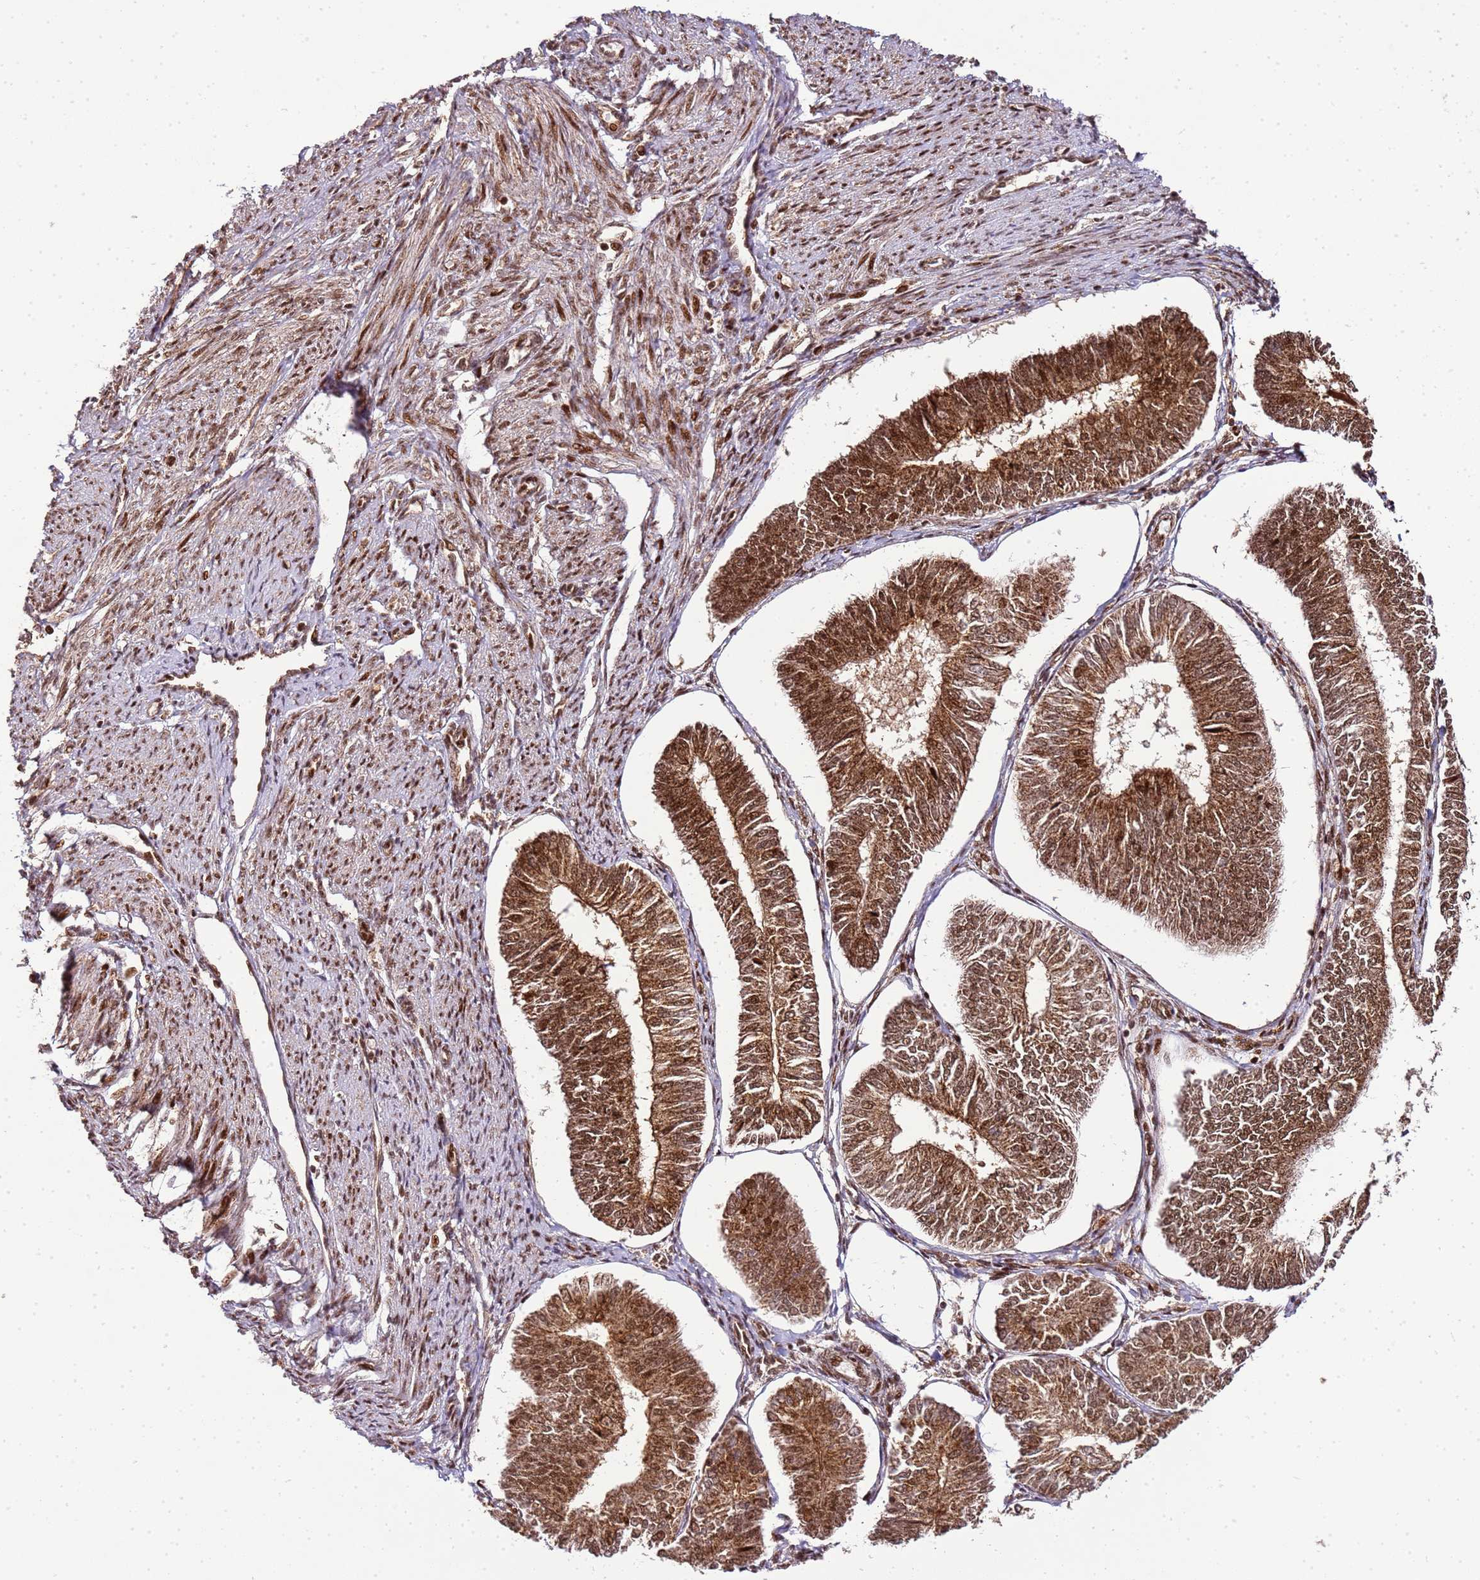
{"staining": {"intensity": "moderate", "quantity": ">75%", "location": "cytoplasmic/membranous,nuclear"}, "tissue": "endometrial cancer", "cell_type": "Tumor cells", "image_type": "cancer", "snomed": [{"axis": "morphology", "description": "Adenocarcinoma, NOS"}, {"axis": "topography", "description": "Endometrium"}], "caption": "Brown immunohistochemical staining in human endometrial adenocarcinoma exhibits moderate cytoplasmic/membranous and nuclear positivity in about >75% of tumor cells.", "gene": "PEX14", "patient": {"sex": "female", "age": 58}}